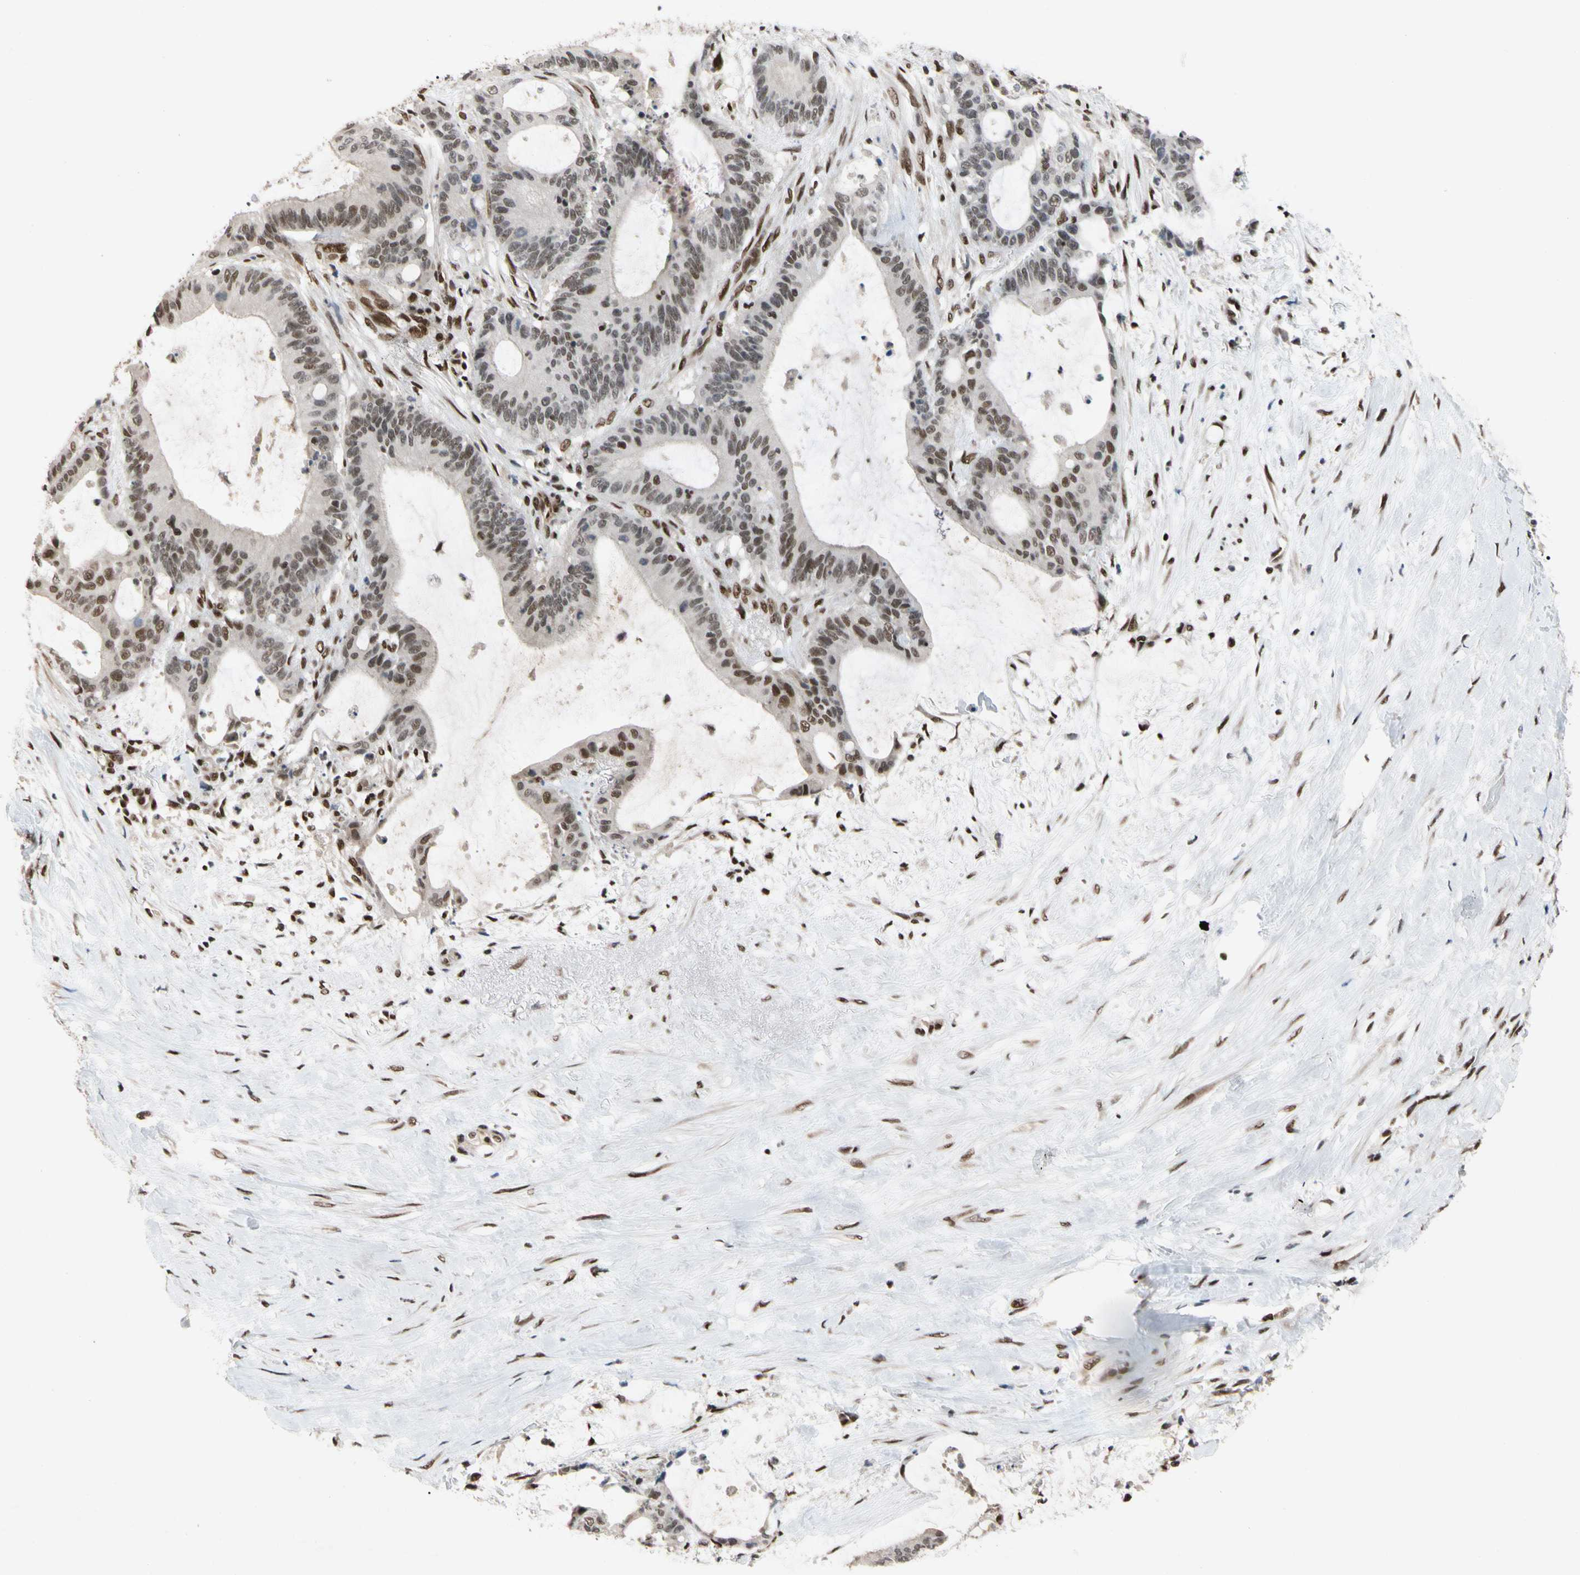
{"staining": {"intensity": "moderate", "quantity": "25%-75%", "location": "nuclear"}, "tissue": "liver cancer", "cell_type": "Tumor cells", "image_type": "cancer", "snomed": [{"axis": "morphology", "description": "Cholangiocarcinoma"}, {"axis": "topography", "description": "Liver"}], "caption": "A photomicrograph showing moderate nuclear positivity in about 25%-75% of tumor cells in cholangiocarcinoma (liver), as visualized by brown immunohistochemical staining.", "gene": "FAM98B", "patient": {"sex": "female", "age": 73}}